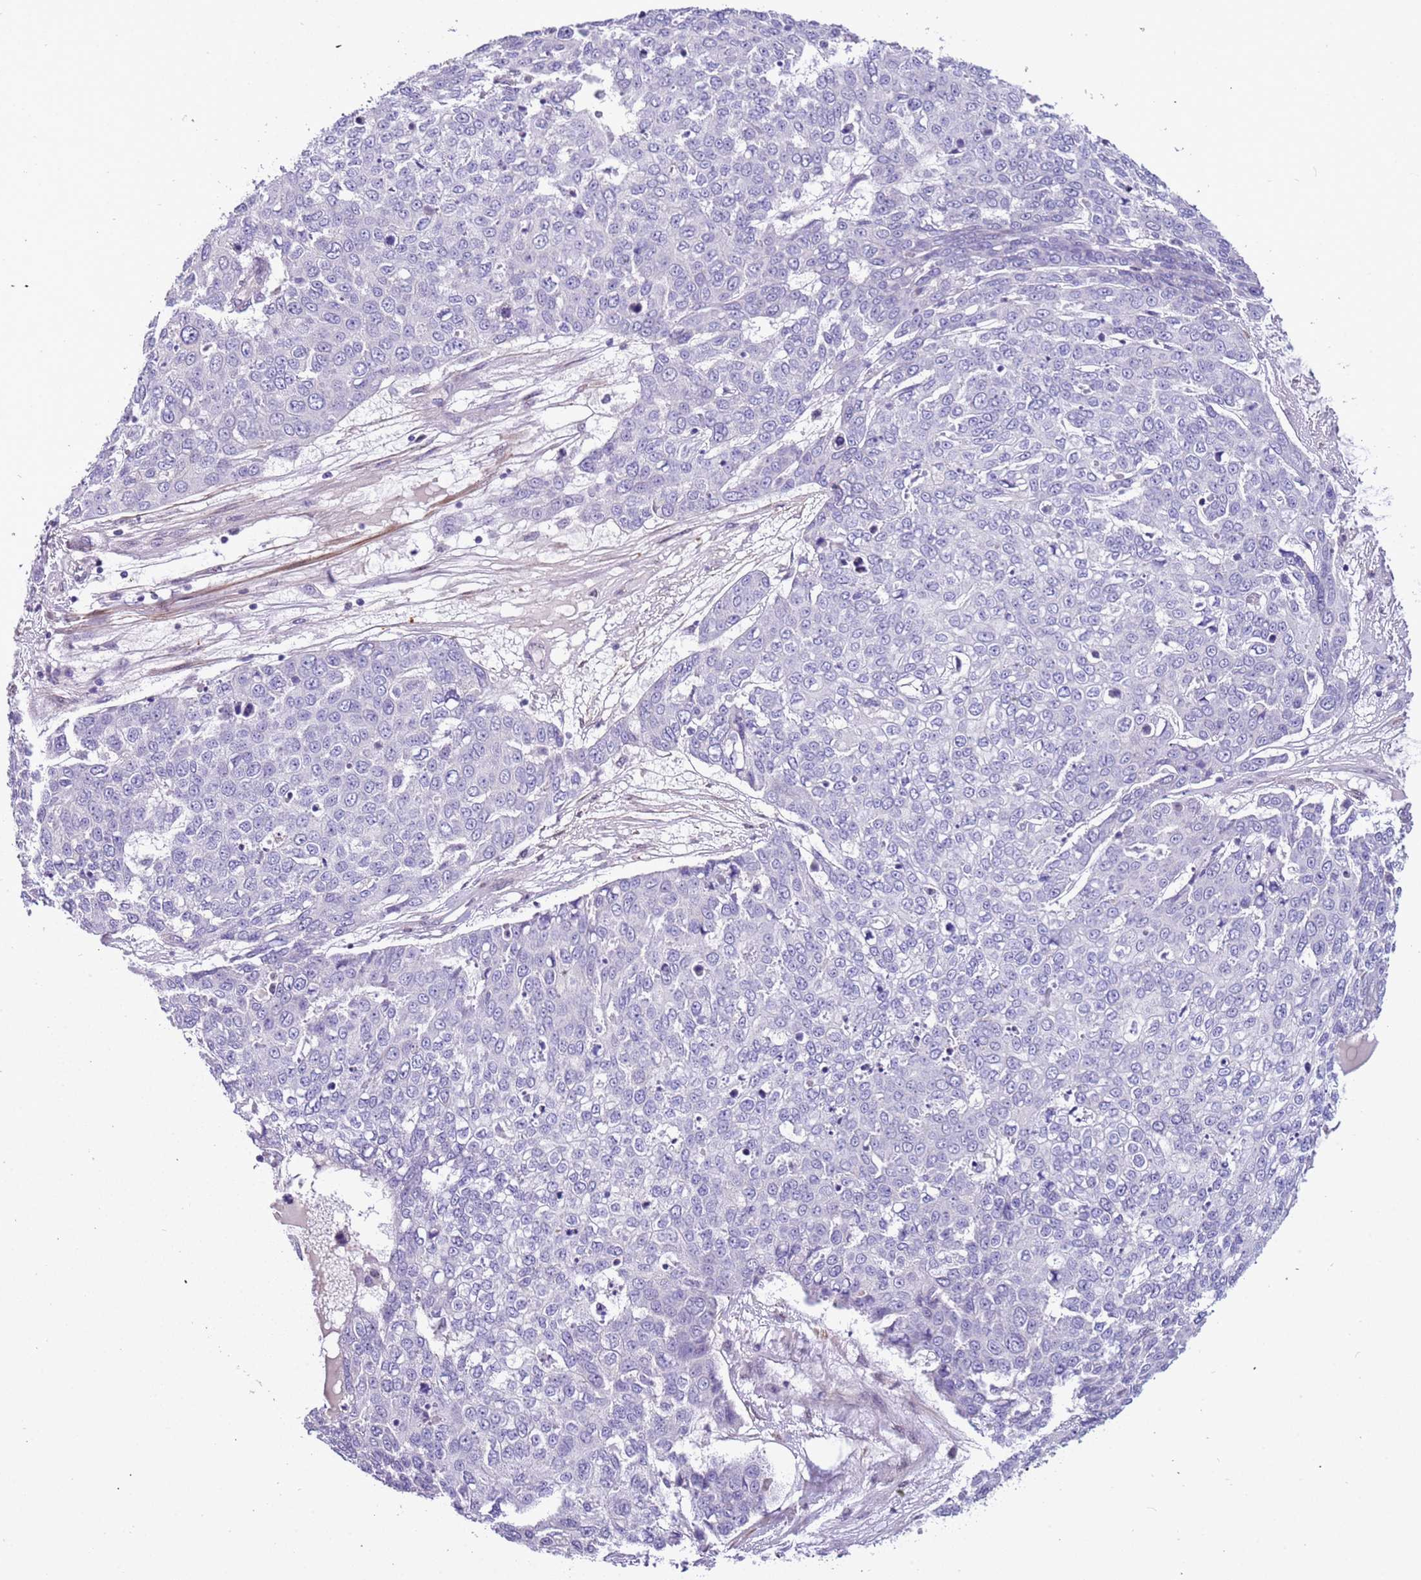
{"staining": {"intensity": "negative", "quantity": "none", "location": "none"}, "tissue": "skin cancer", "cell_type": "Tumor cells", "image_type": "cancer", "snomed": [{"axis": "morphology", "description": "Squamous cell carcinoma, NOS"}, {"axis": "topography", "description": "Skin"}], "caption": "DAB immunohistochemical staining of squamous cell carcinoma (skin) demonstrates no significant expression in tumor cells. Brightfield microscopy of IHC stained with DAB (3,3'-diaminobenzidine) (brown) and hematoxylin (blue), captured at high magnification.", "gene": "PLEKHH1", "patient": {"sex": "male", "age": 71}}